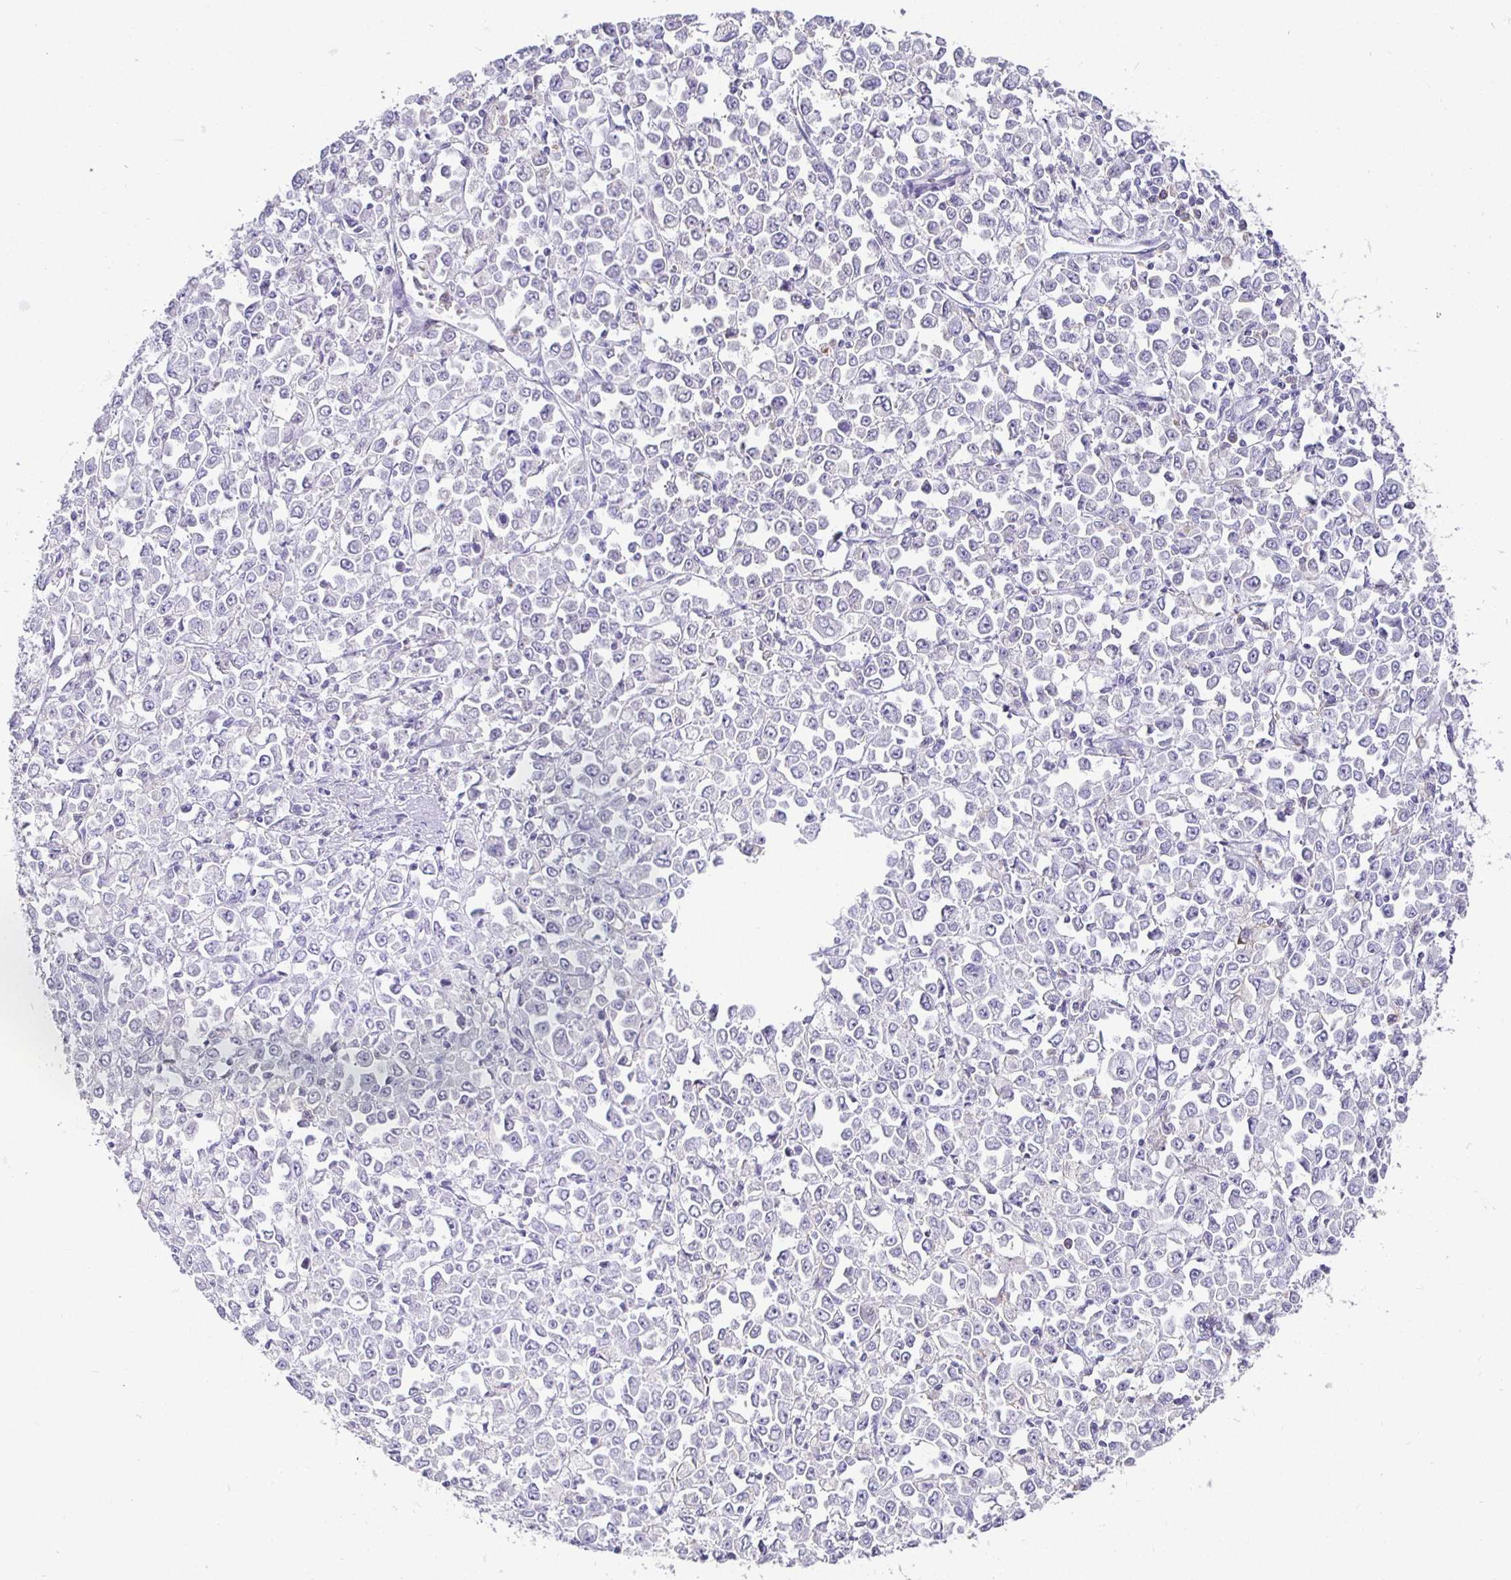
{"staining": {"intensity": "negative", "quantity": "none", "location": "none"}, "tissue": "stomach cancer", "cell_type": "Tumor cells", "image_type": "cancer", "snomed": [{"axis": "morphology", "description": "Adenocarcinoma, NOS"}, {"axis": "topography", "description": "Stomach, upper"}], "caption": "This is an IHC image of human stomach adenocarcinoma. There is no positivity in tumor cells.", "gene": "SIRPA", "patient": {"sex": "male", "age": 70}}